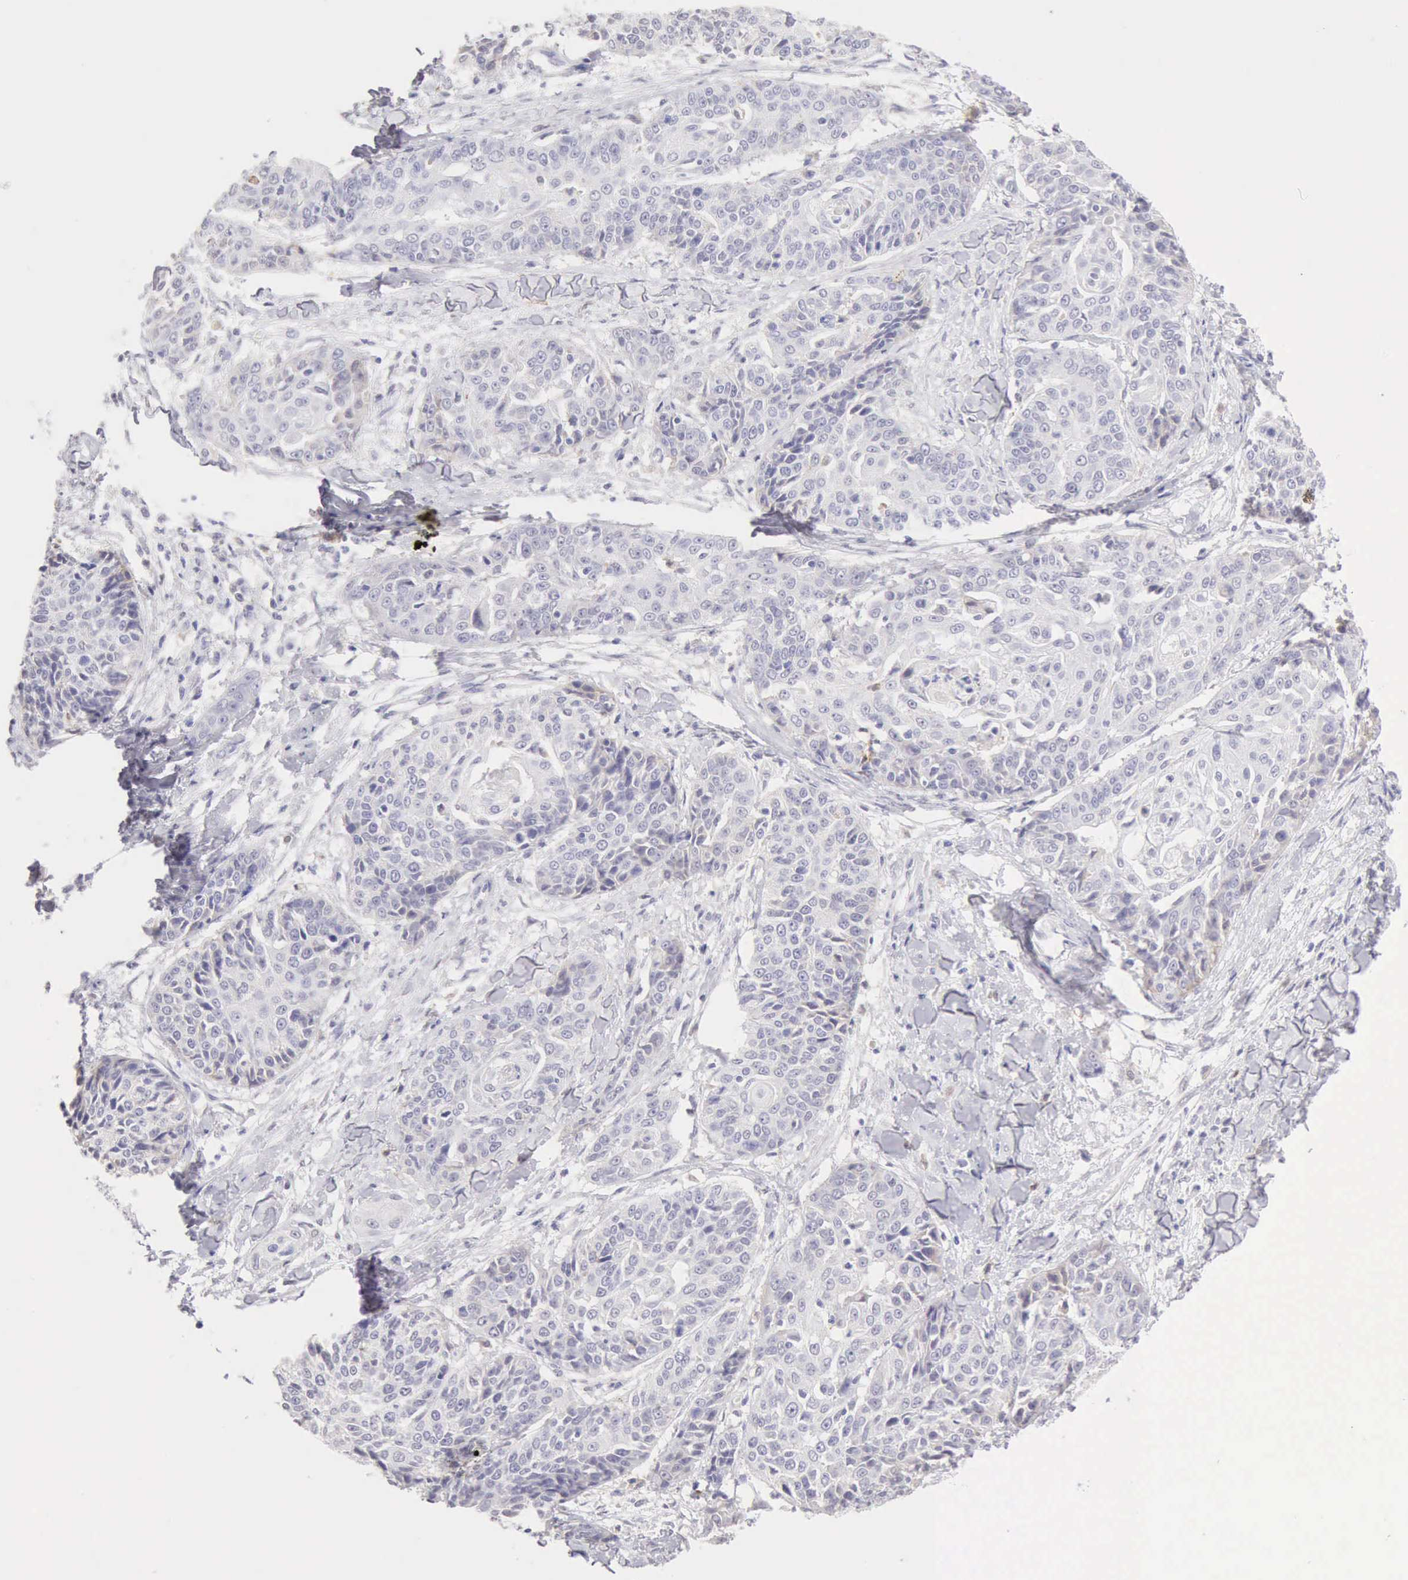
{"staining": {"intensity": "negative", "quantity": "none", "location": "none"}, "tissue": "cervical cancer", "cell_type": "Tumor cells", "image_type": "cancer", "snomed": [{"axis": "morphology", "description": "Squamous cell carcinoma, NOS"}, {"axis": "topography", "description": "Cervix"}], "caption": "This is a photomicrograph of immunohistochemistry (IHC) staining of cervical cancer (squamous cell carcinoma), which shows no positivity in tumor cells. The staining was performed using DAB (3,3'-diaminobenzidine) to visualize the protein expression in brown, while the nuclei were stained in blue with hematoxylin (Magnification: 20x).", "gene": "RNASE1", "patient": {"sex": "female", "age": 64}}